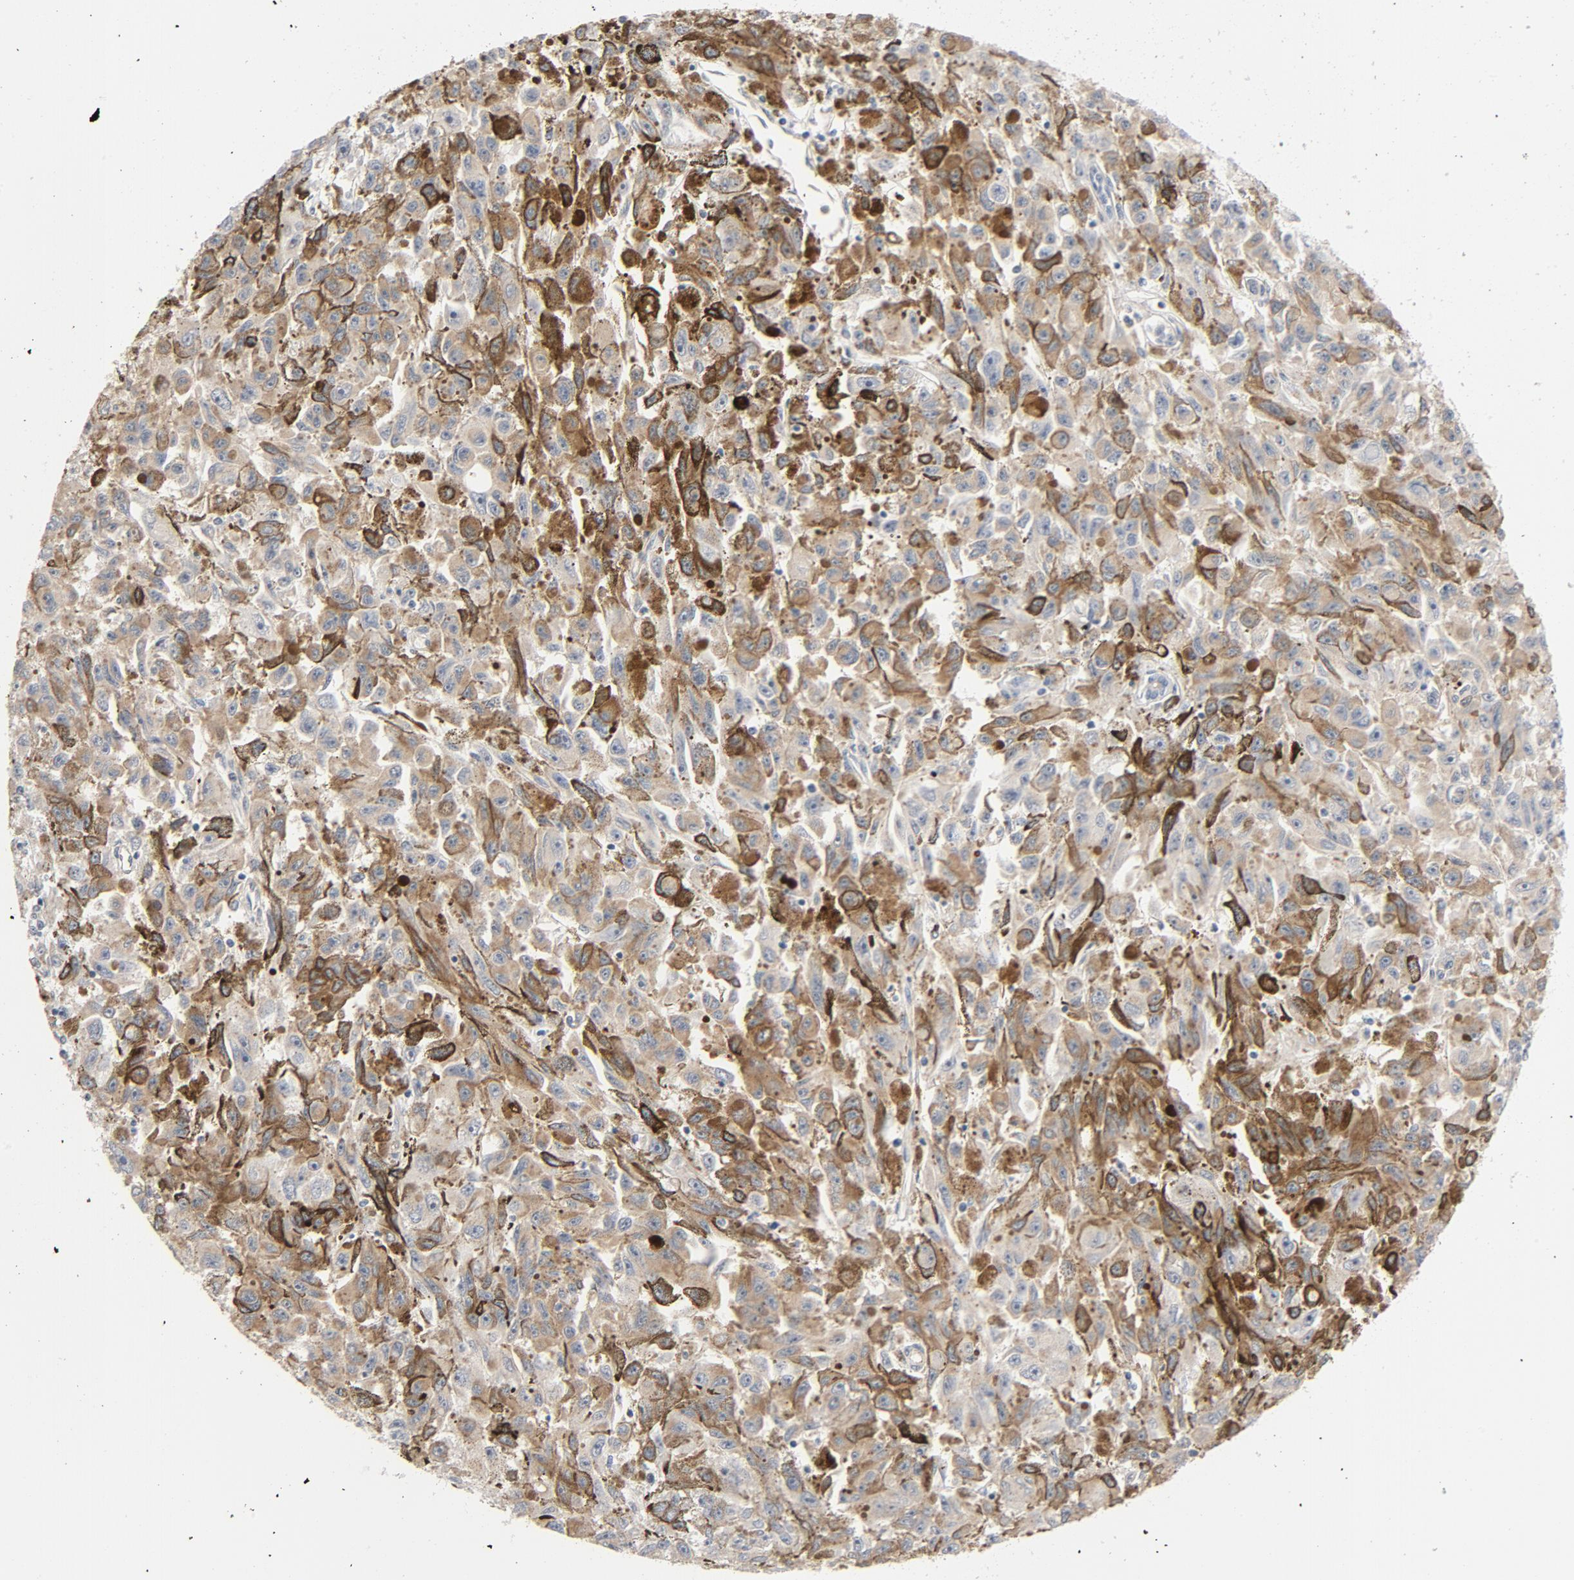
{"staining": {"intensity": "moderate", "quantity": ">75%", "location": "cytoplasmic/membranous"}, "tissue": "melanoma", "cell_type": "Tumor cells", "image_type": "cancer", "snomed": [{"axis": "morphology", "description": "Malignant melanoma, NOS"}, {"axis": "topography", "description": "Skin"}], "caption": "Tumor cells demonstrate moderate cytoplasmic/membranous staining in approximately >75% of cells in malignant melanoma. The staining was performed using DAB (3,3'-diaminobenzidine), with brown indicating positive protein expression. Nuclei are stained blue with hematoxylin.", "gene": "TRIOBP", "patient": {"sex": "female", "age": 104}}